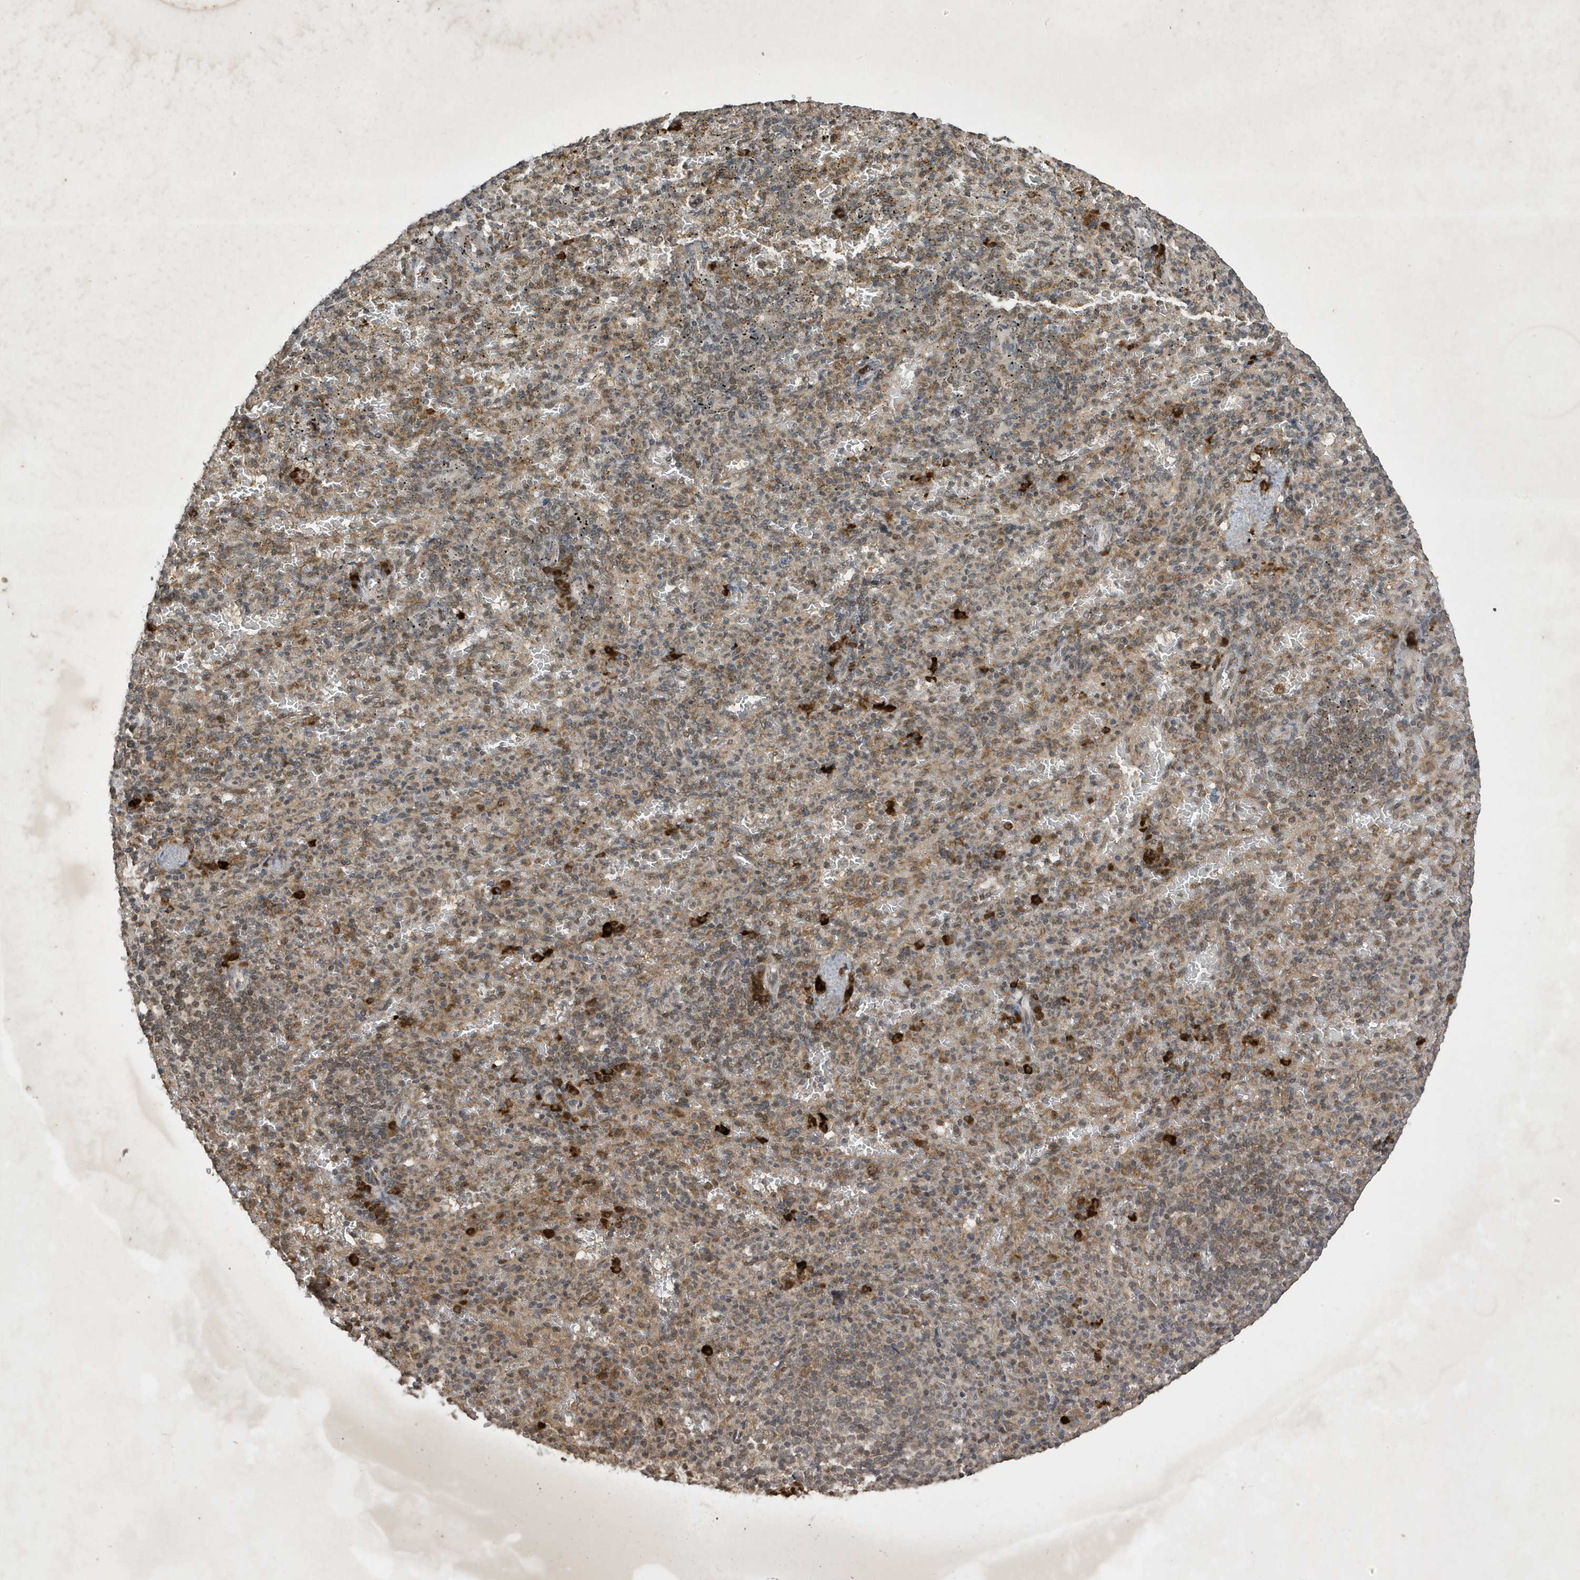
{"staining": {"intensity": "strong", "quantity": "<25%", "location": "cytoplasmic/membranous"}, "tissue": "spleen", "cell_type": "Cells in red pulp", "image_type": "normal", "snomed": [{"axis": "morphology", "description": "Normal tissue, NOS"}, {"axis": "topography", "description": "Spleen"}], "caption": "Protein analysis of normal spleen demonstrates strong cytoplasmic/membranous staining in about <25% of cells in red pulp.", "gene": "STX10", "patient": {"sex": "female", "age": 74}}